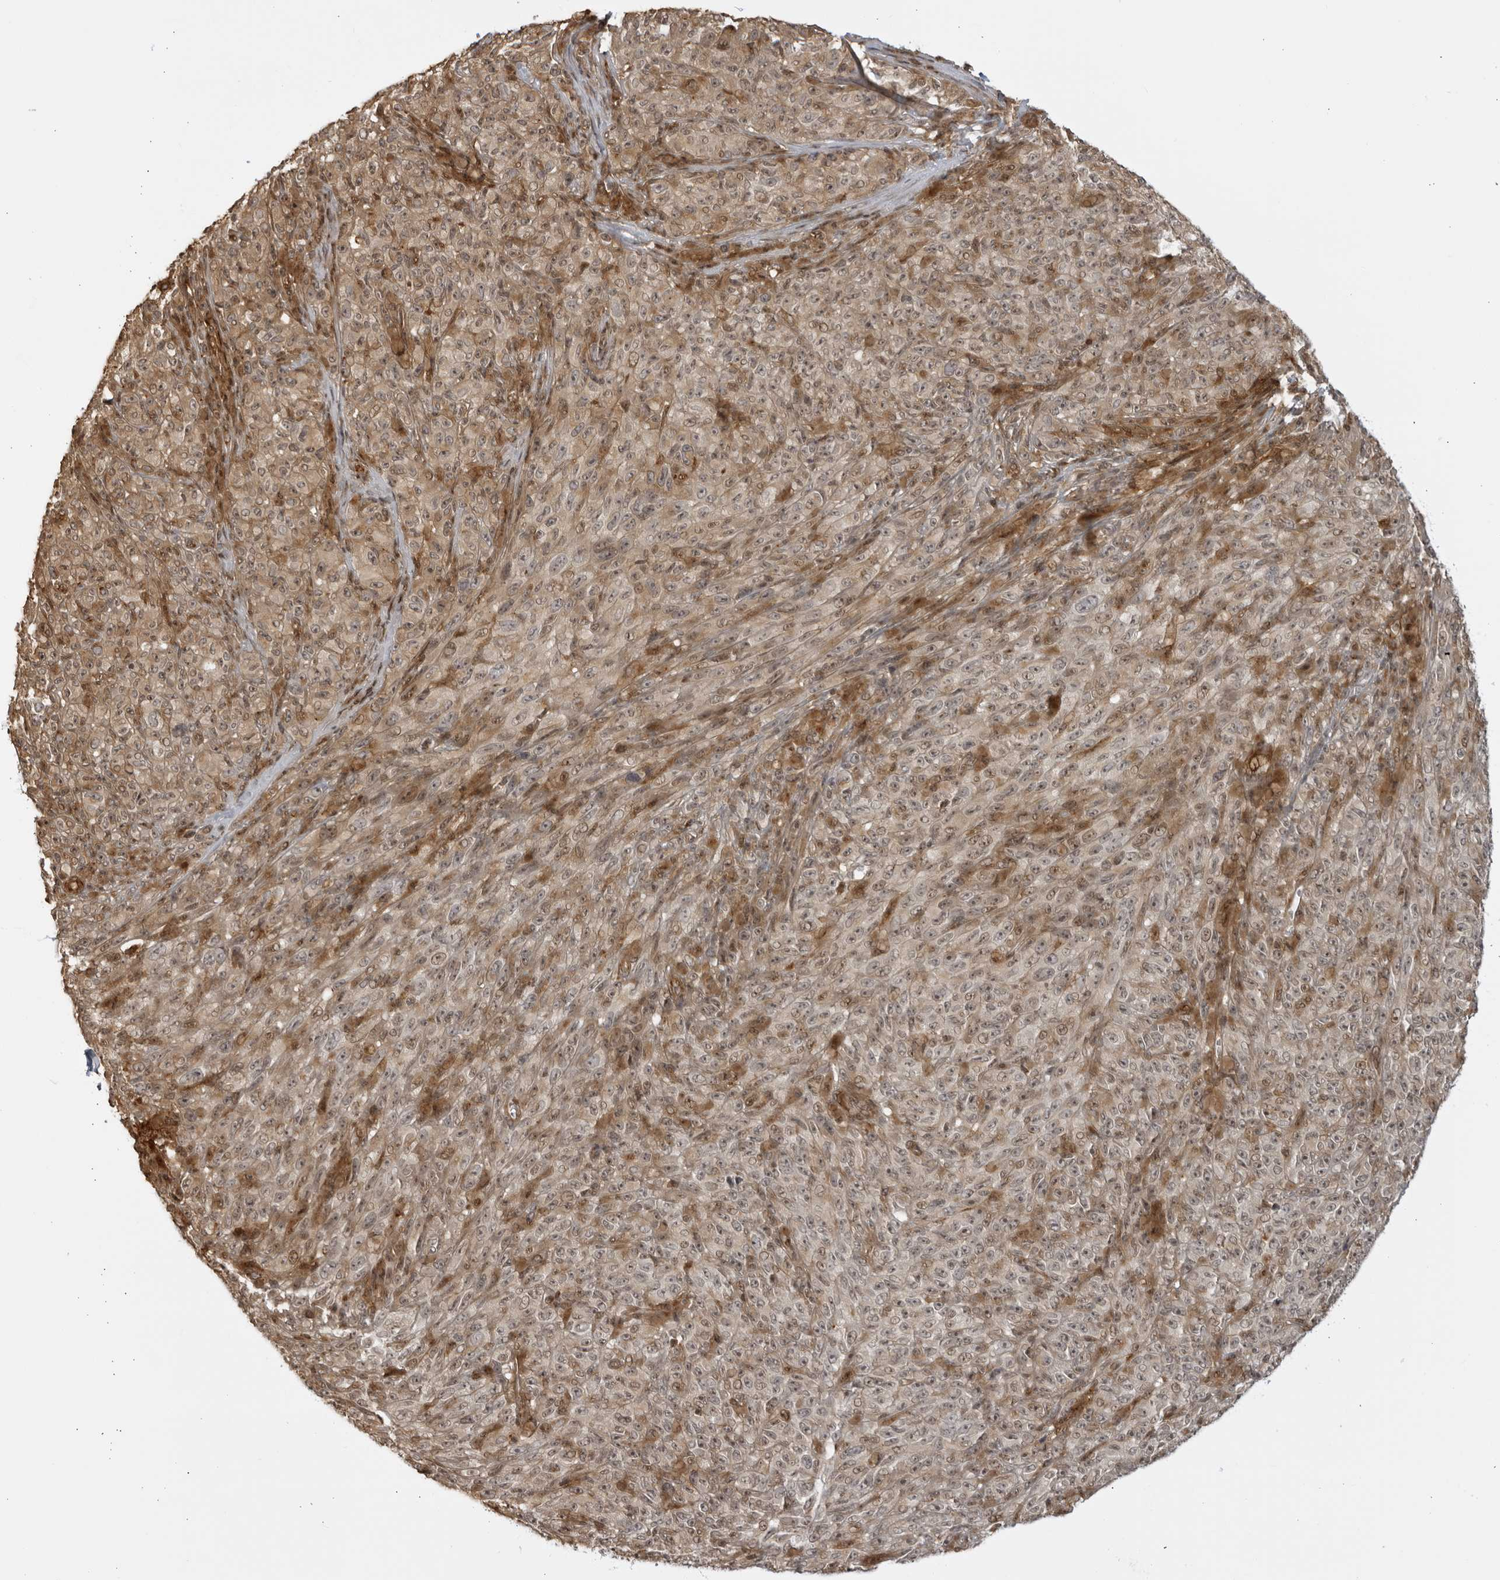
{"staining": {"intensity": "weak", "quantity": ">75%", "location": "cytoplasmic/membranous,nuclear"}, "tissue": "melanoma", "cell_type": "Tumor cells", "image_type": "cancer", "snomed": [{"axis": "morphology", "description": "Malignant melanoma, NOS"}, {"axis": "topography", "description": "Skin"}], "caption": "Weak cytoplasmic/membranous and nuclear protein expression is seen in about >75% of tumor cells in melanoma. Using DAB (3,3'-diaminobenzidine) (brown) and hematoxylin (blue) stains, captured at high magnification using brightfield microscopy.", "gene": "TCF21", "patient": {"sex": "female", "age": 82}}